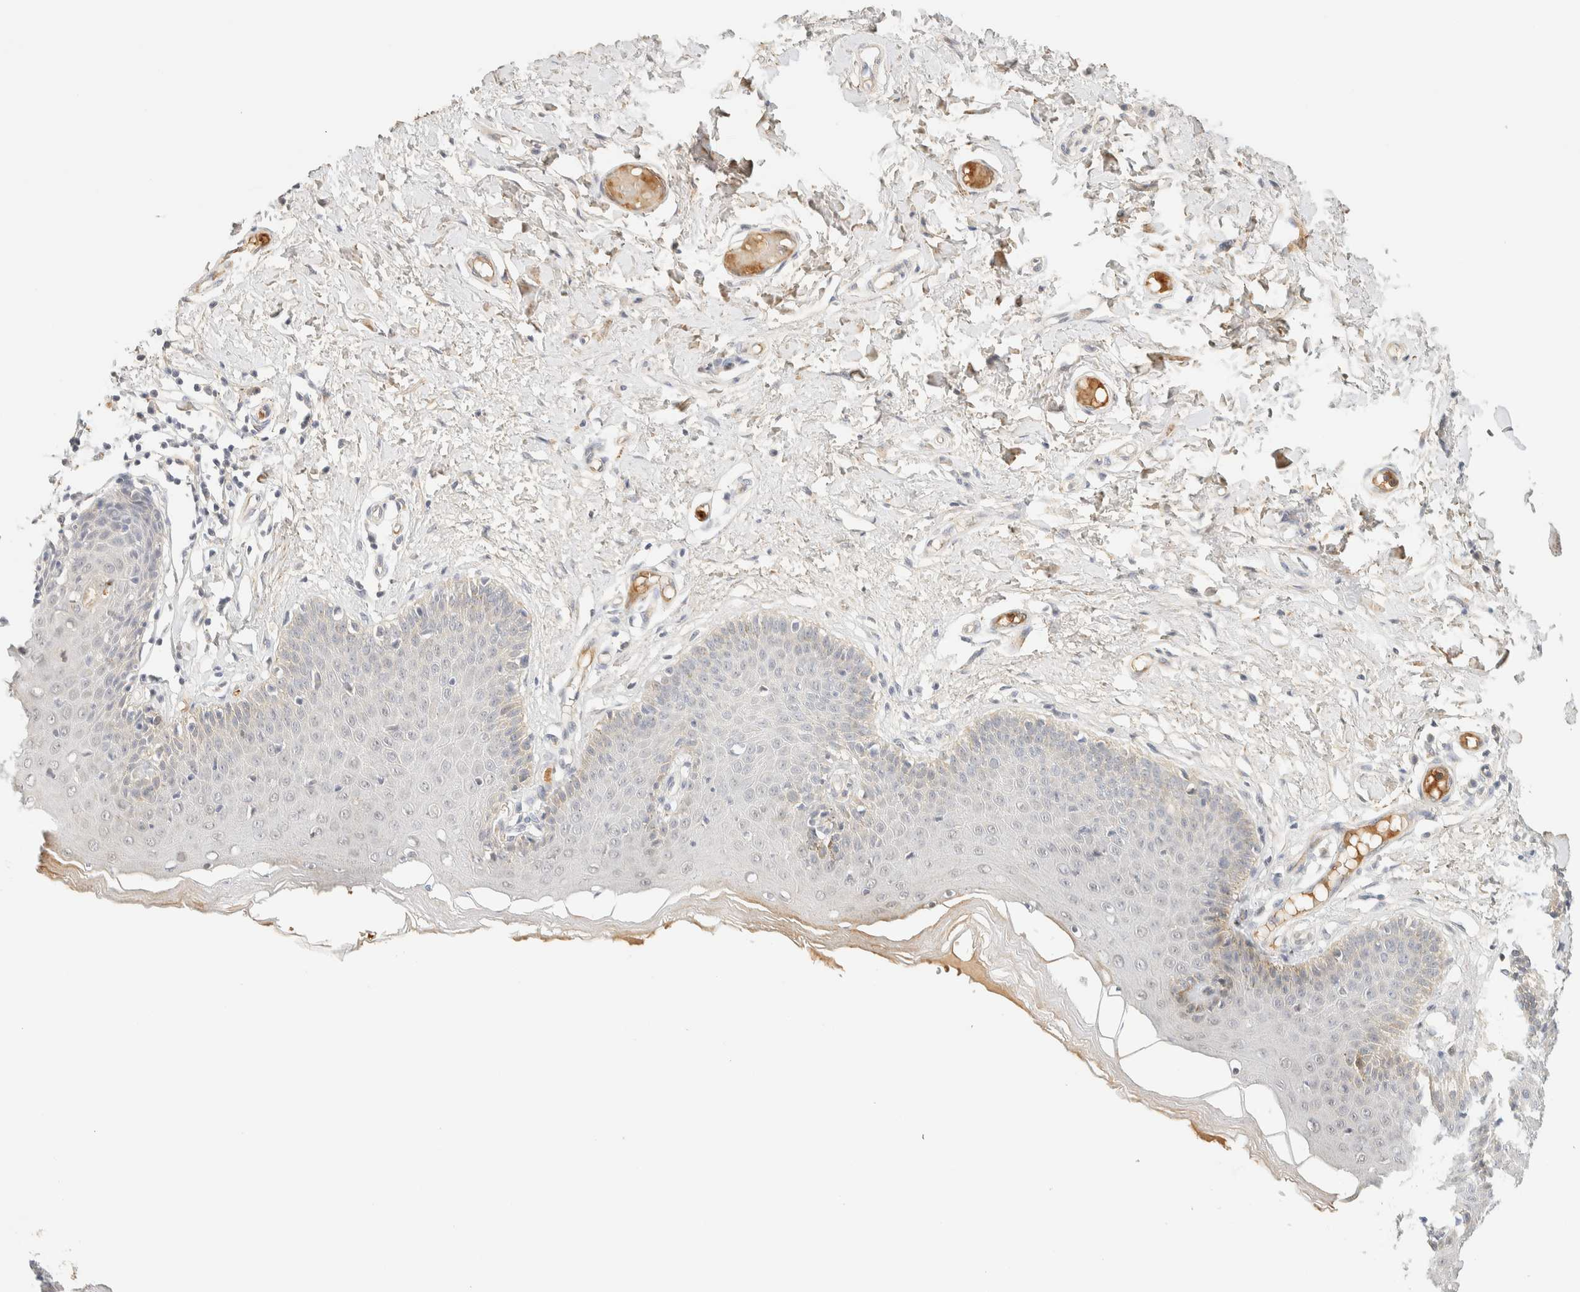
{"staining": {"intensity": "moderate", "quantity": "<25%", "location": "cytoplasmic/membranous"}, "tissue": "skin", "cell_type": "Epidermal cells", "image_type": "normal", "snomed": [{"axis": "morphology", "description": "Normal tissue, NOS"}, {"axis": "topography", "description": "Vulva"}], "caption": "IHC of unremarkable human skin reveals low levels of moderate cytoplasmic/membranous staining in approximately <25% of epidermal cells. The protein is stained brown, and the nuclei are stained in blue (DAB IHC with brightfield microscopy, high magnification).", "gene": "TNK1", "patient": {"sex": "female", "age": 66}}